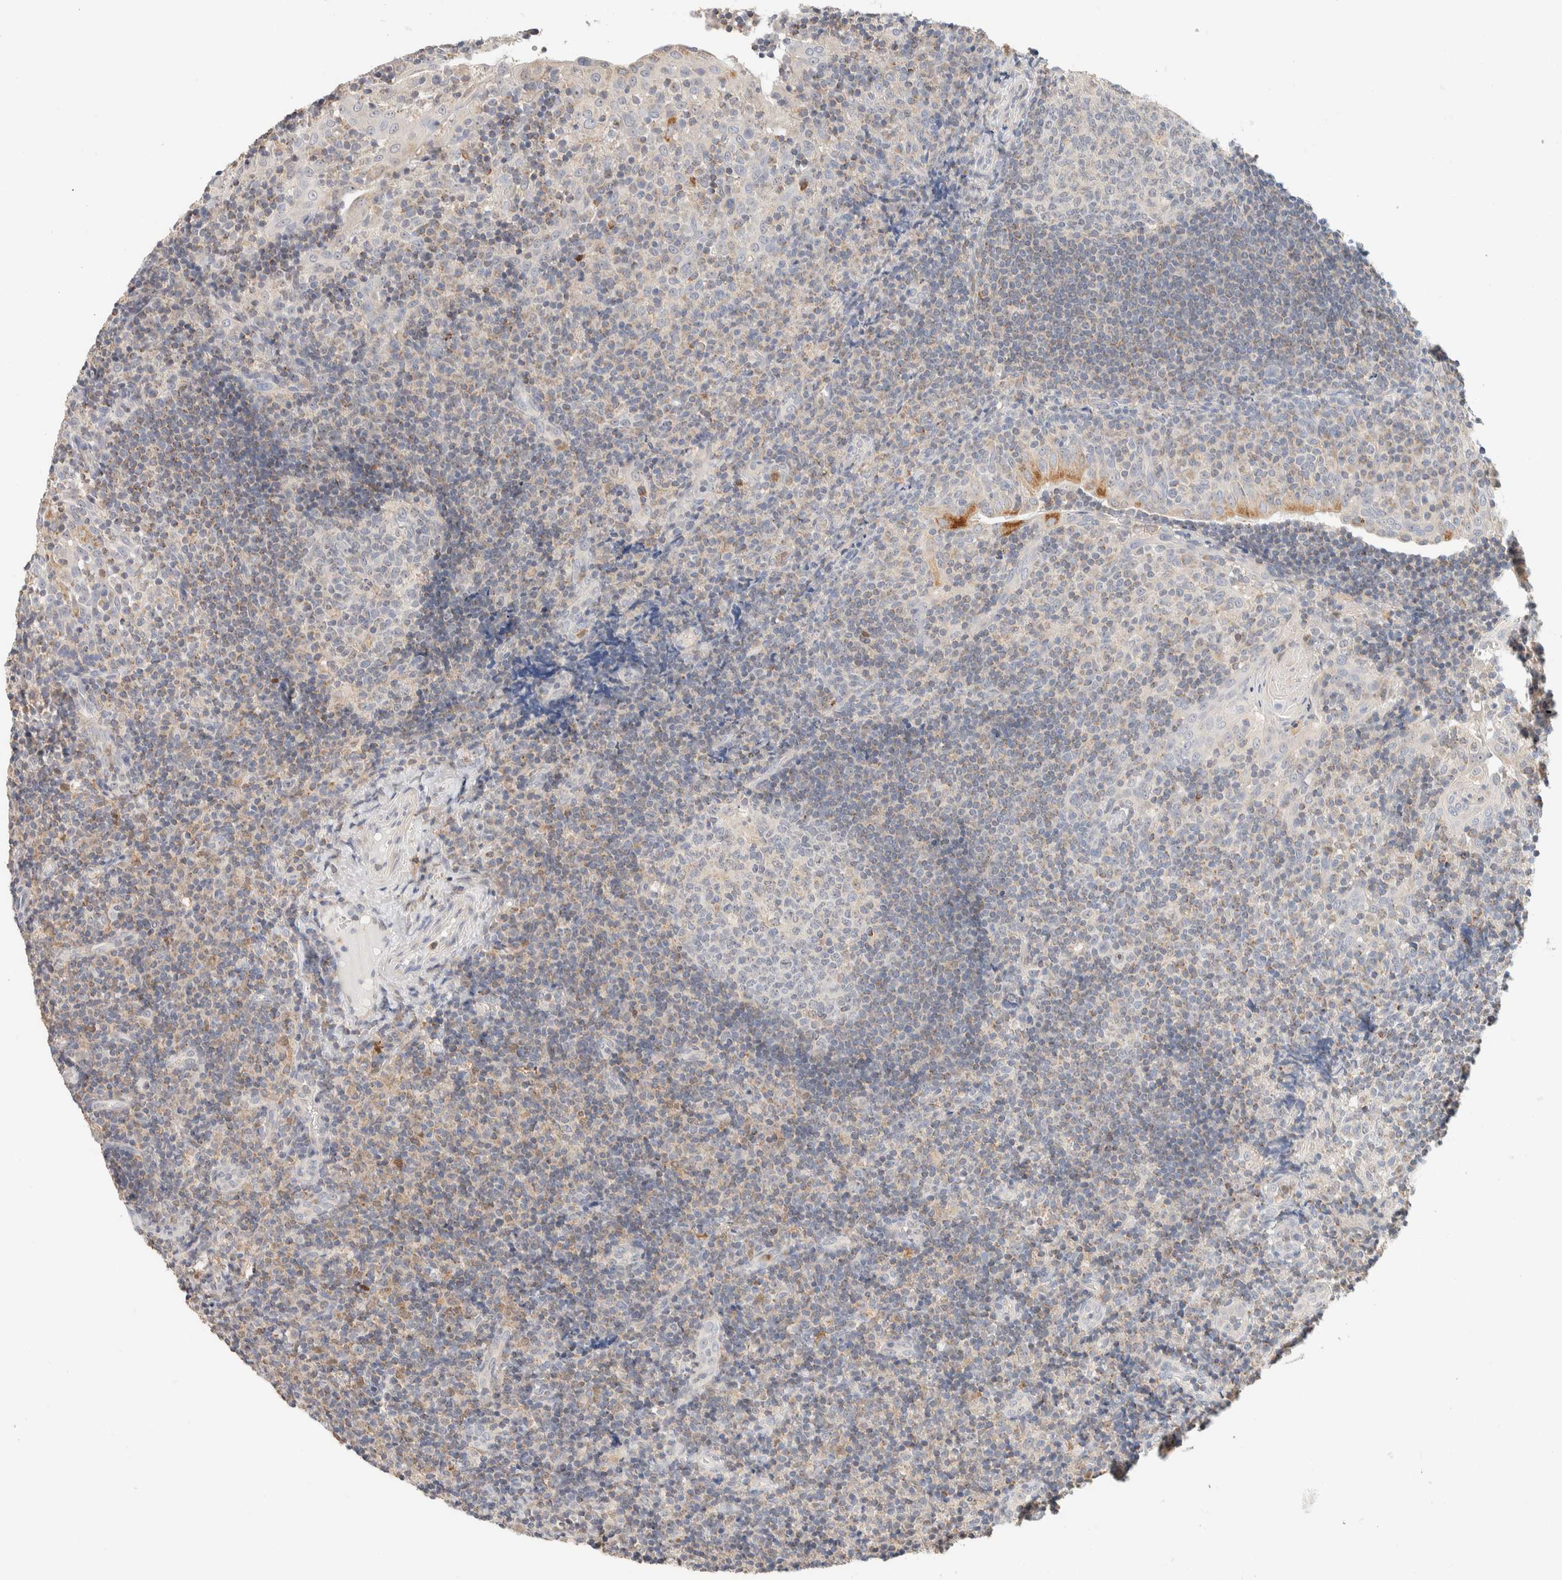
{"staining": {"intensity": "negative", "quantity": "none", "location": "none"}, "tissue": "tonsil", "cell_type": "Germinal center cells", "image_type": "normal", "snomed": [{"axis": "morphology", "description": "Normal tissue, NOS"}, {"axis": "topography", "description": "Tonsil"}], "caption": "Germinal center cells are negative for brown protein staining in benign tonsil. (DAB (3,3'-diaminobenzidine) IHC visualized using brightfield microscopy, high magnification).", "gene": "HDHD3", "patient": {"sex": "female", "age": 40}}